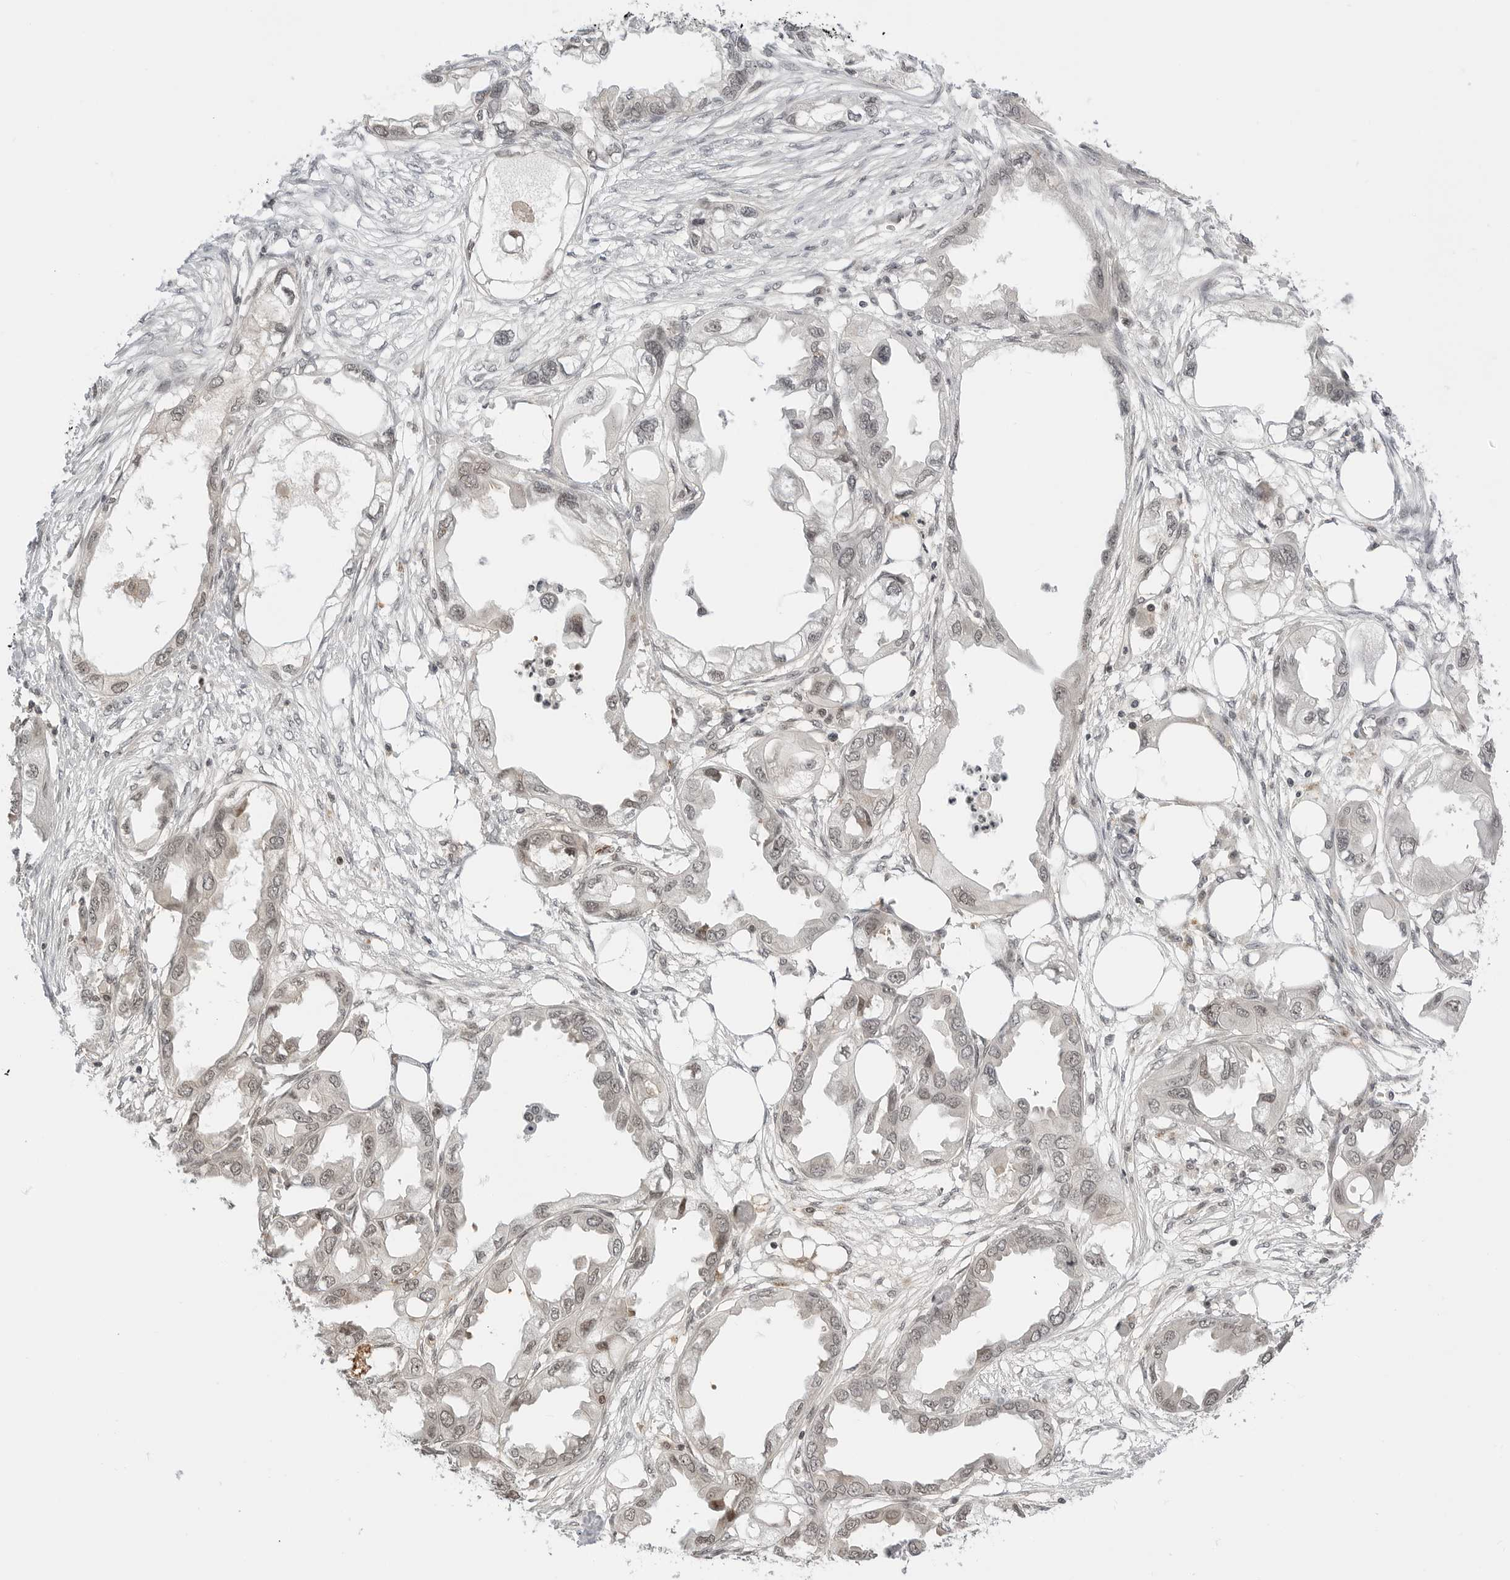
{"staining": {"intensity": "weak", "quantity": "<25%", "location": "nuclear"}, "tissue": "endometrial cancer", "cell_type": "Tumor cells", "image_type": "cancer", "snomed": [{"axis": "morphology", "description": "Adenocarcinoma, NOS"}, {"axis": "morphology", "description": "Adenocarcinoma, metastatic, NOS"}, {"axis": "topography", "description": "Adipose tissue"}, {"axis": "topography", "description": "Endometrium"}], "caption": "The histopathology image displays no significant expression in tumor cells of endometrial cancer.", "gene": "C8orf33", "patient": {"sex": "female", "age": 67}}